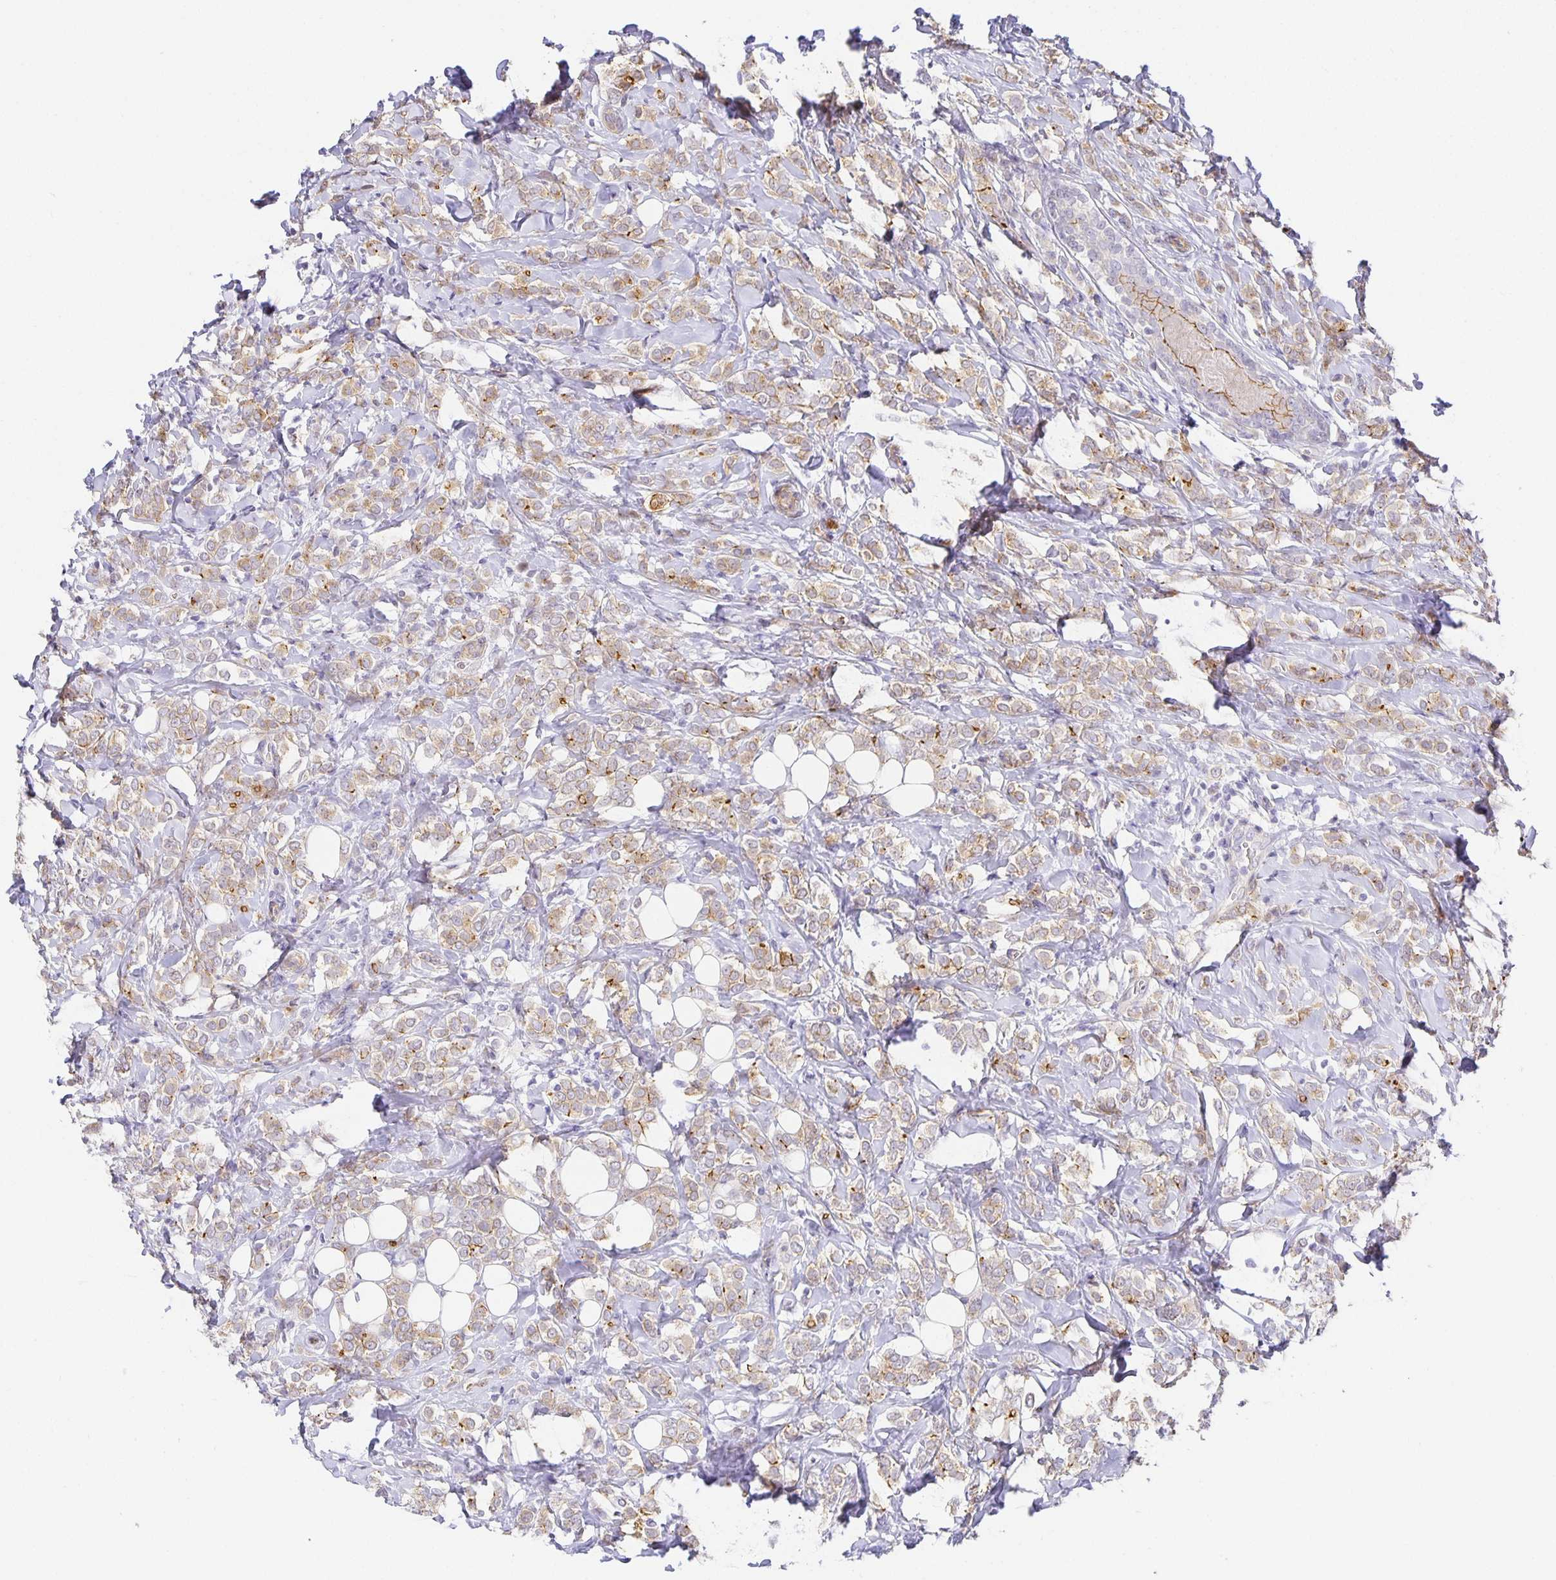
{"staining": {"intensity": "weak", "quantity": "<25%", "location": "cytoplasmic/membranous"}, "tissue": "breast cancer", "cell_type": "Tumor cells", "image_type": "cancer", "snomed": [{"axis": "morphology", "description": "Lobular carcinoma"}, {"axis": "topography", "description": "Breast"}], "caption": "The immunohistochemistry (IHC) micrograph has no significant staining in tumor cells of breast cancer (lobular carcinoma) tissue.", "gene": "TJP3", "patient": {"sex": "female", "age": 49}}